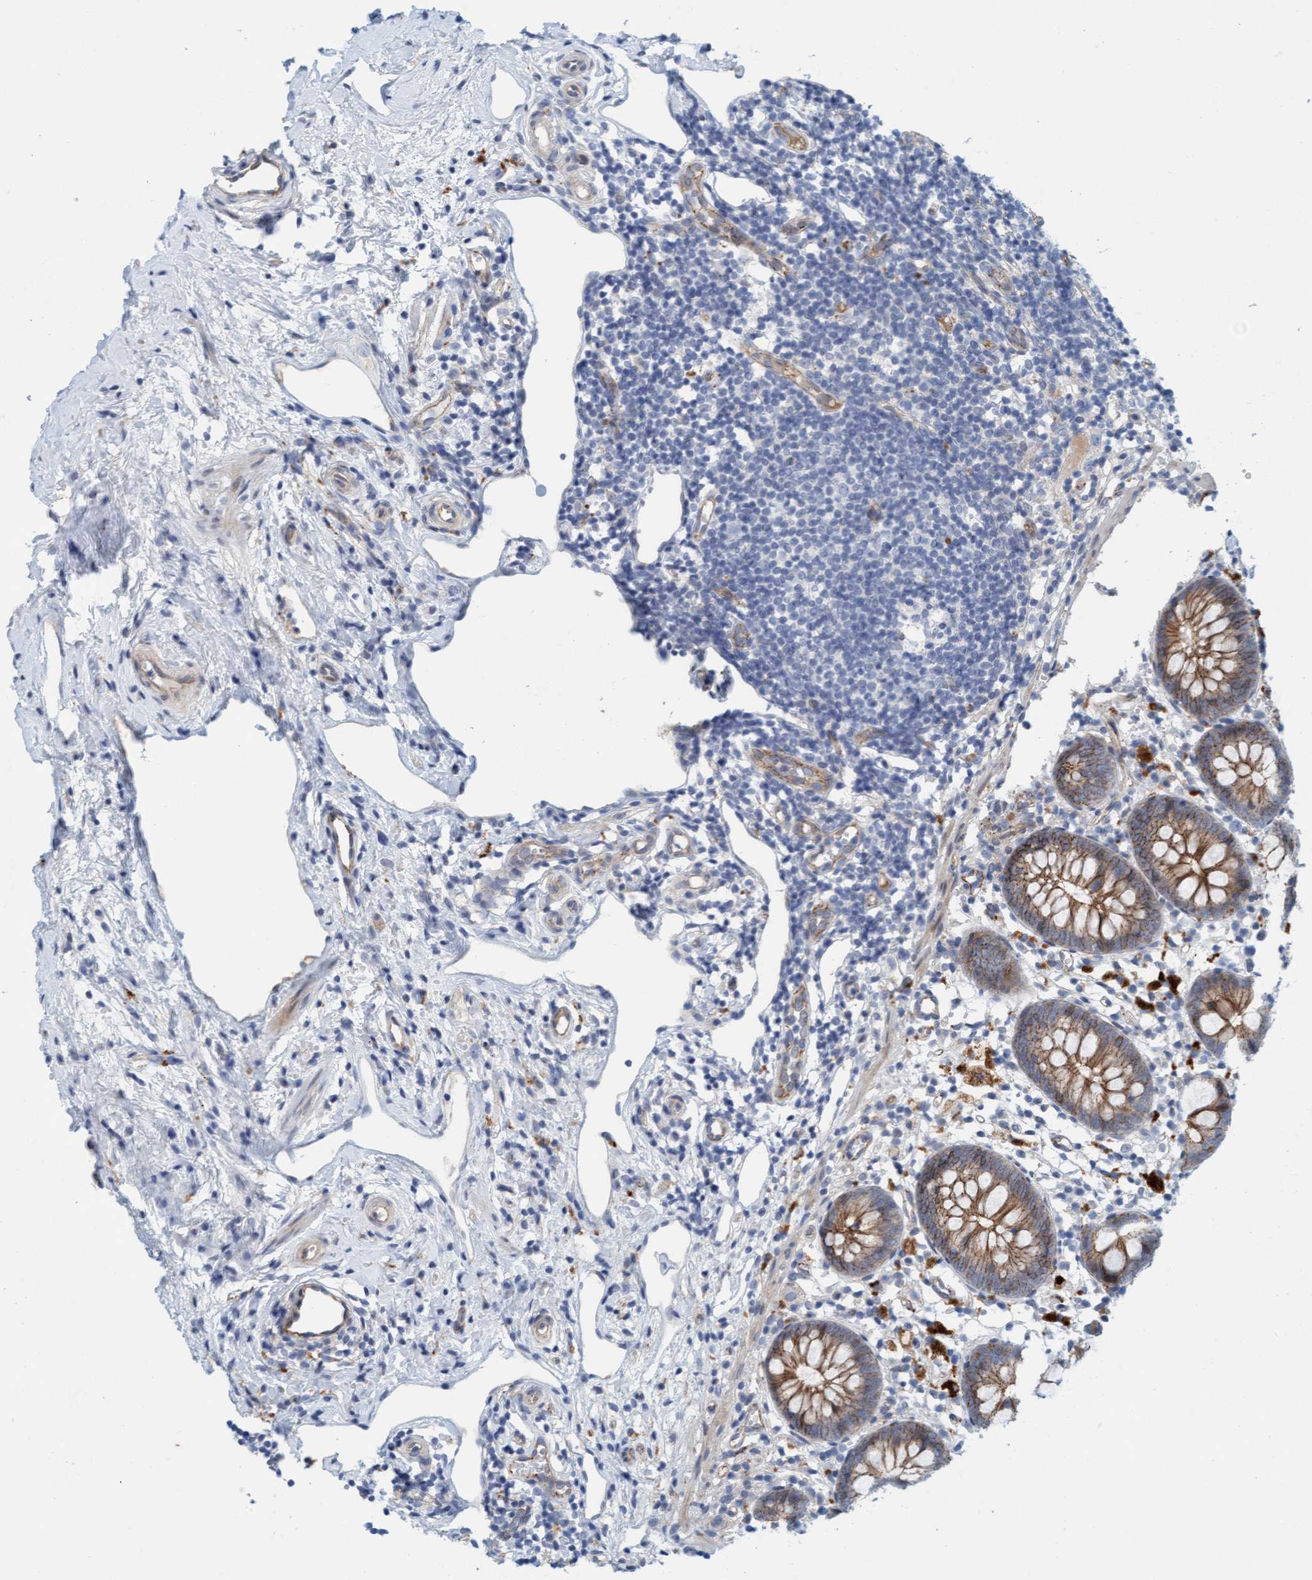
{"staining": {"intensity": "strong", "quantity": "25%-75%", "location": "cytoplasmic/membranous"}, "tissue": "appendix", "cell_type": "Glandular cells", "image_type": "normal", "snomed": [{"axis": "morphology", "description": "Normal tissue, NOS"}, {"axis": "topography", "description": "Appendix"}], "caption": "Protein expression analysis of normal human appendix reveals strong cytoplasmic/membranous positivity in about 25%-75% of glandular cells. (IHC, brightfield microscopy, high magnification).", "gene": "KRBA2", "patient": {"sex": "female", "age": 20}}